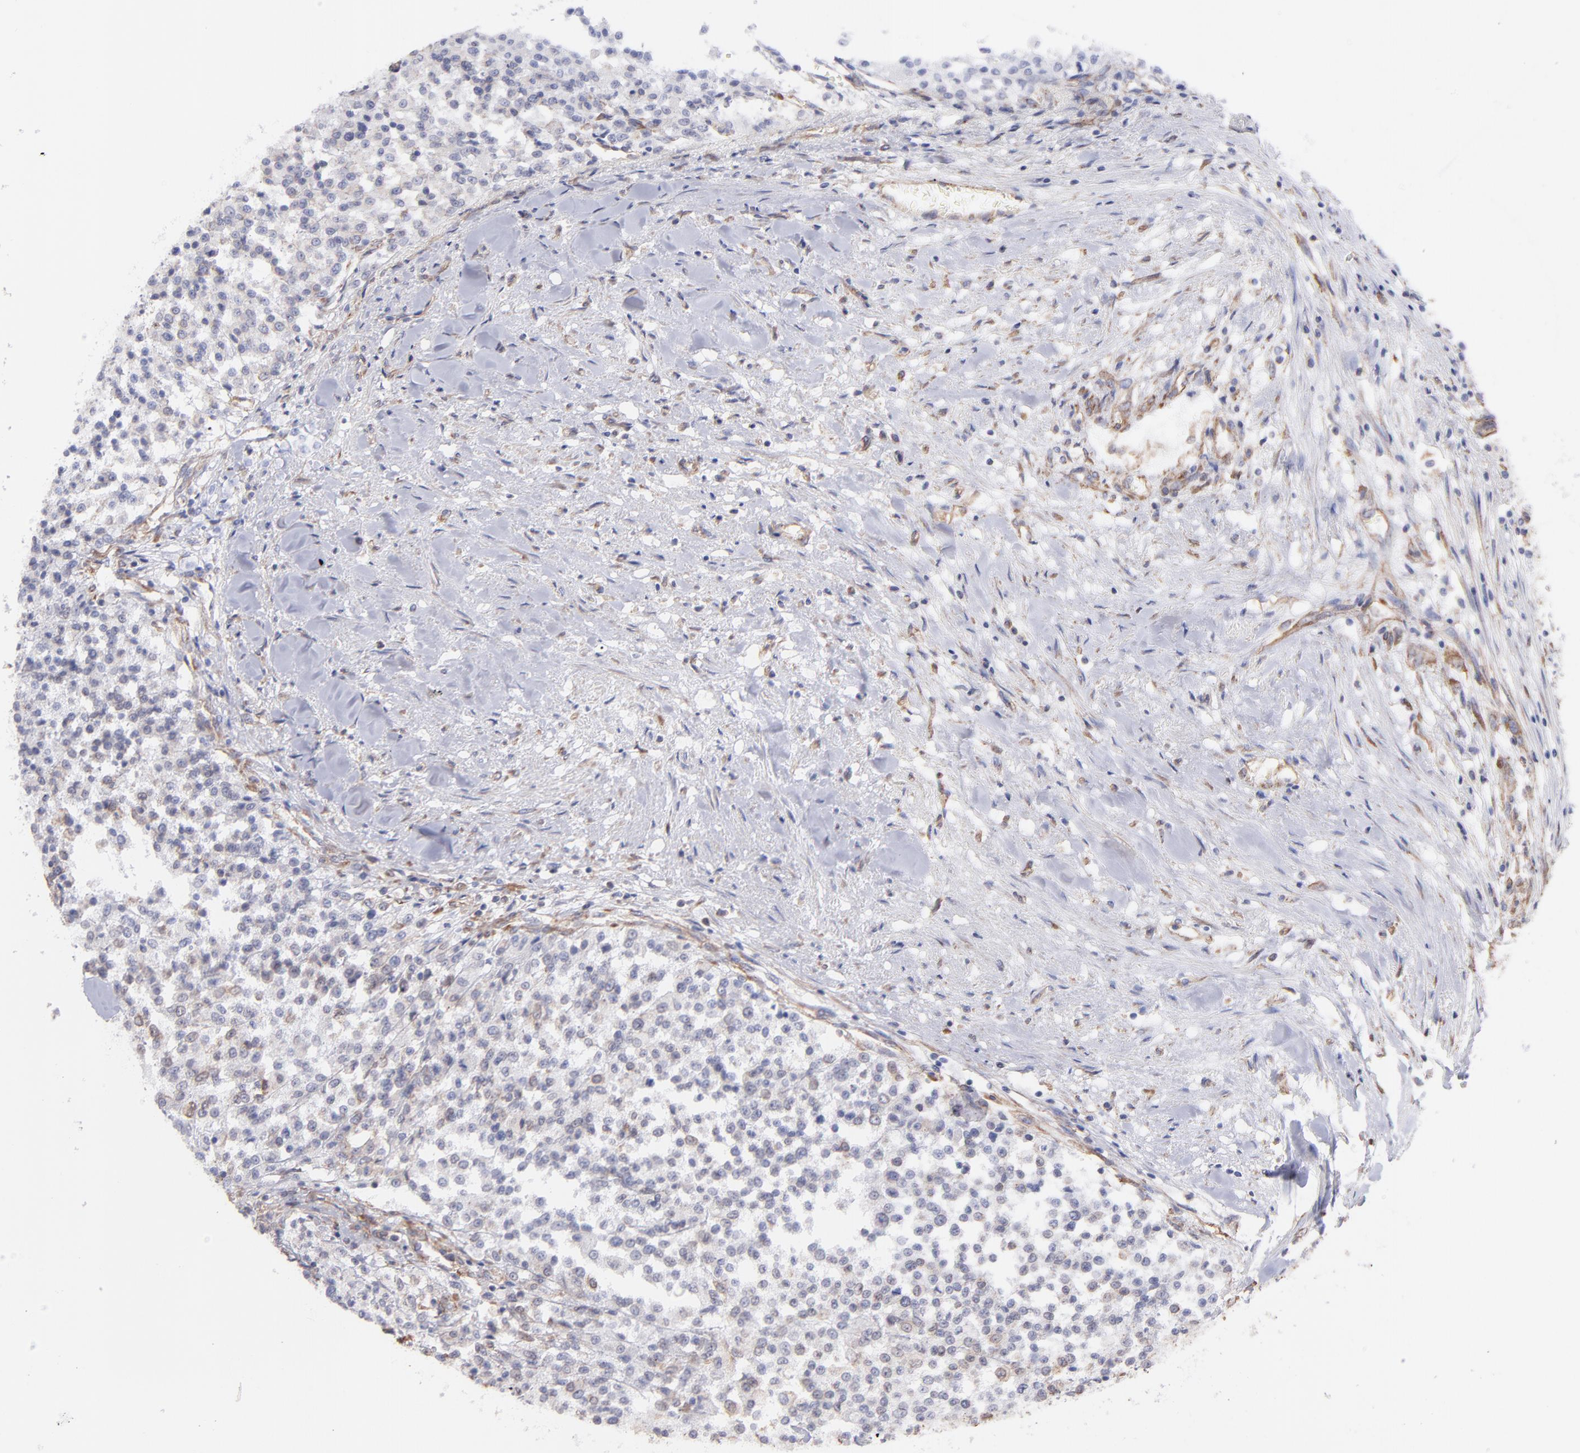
{"staining": {"intensity": "weak", "quantity": "25%-75%", "location": "cytoplasmic/membranous"}, "tissue": "testis cancer", "cell_type": "Tumor cells", "image_type": "cancer", "snomed": [{"axis": "morphology", "description": "Seminoma, NOS"}, {"axis": "topography", "description": "Testis"}], "caption": "Immunohistochemical staining of human seminoma (testis) shows low levels of weak cytoplasmic/membranous staining in approximately 25%-75% of tumor cells.", "gene": "PLEC", "patient": {"sex": "male", "age": 59}}